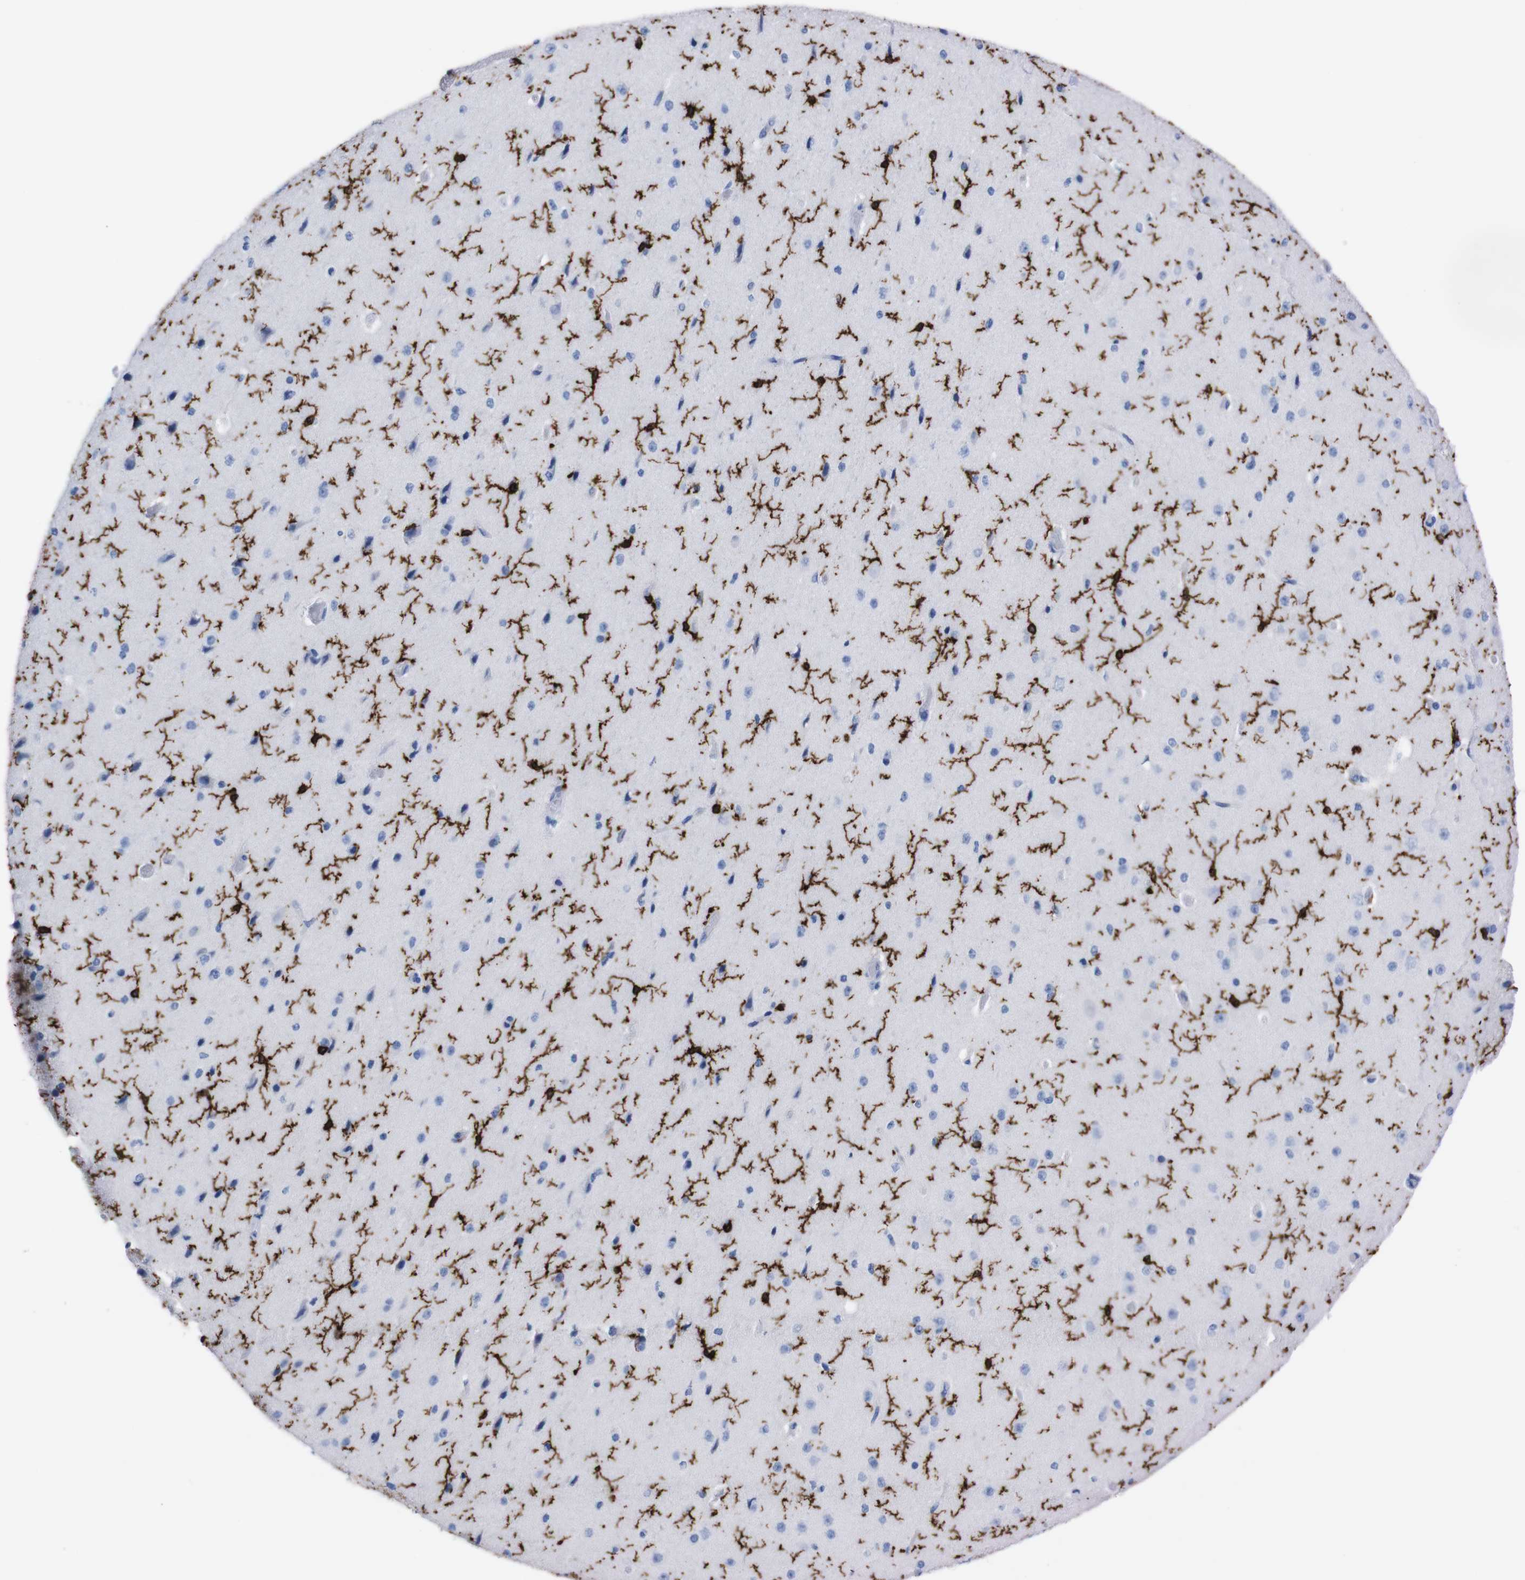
{"staining": {"intensity": "negative", "quantity": "none", "location": "none"}, "tissue": "cerebral cortex", "cell_type": "Endothelial cells", "image_type": "normal", "snomed": [{"axis": "morphology", "description": "Normal tissue, NOS"}, {"axis": "morphology", "description": "Developmental malformation"}, {"axis": "topography", "description": "Cerebral cortex"}], "caption": "Image shows no significant protein expression in endothelial cells of unremarkable cerebral cortex.", "gene": "P2RY12", "patient": {"sex": "female", "age": 30}}